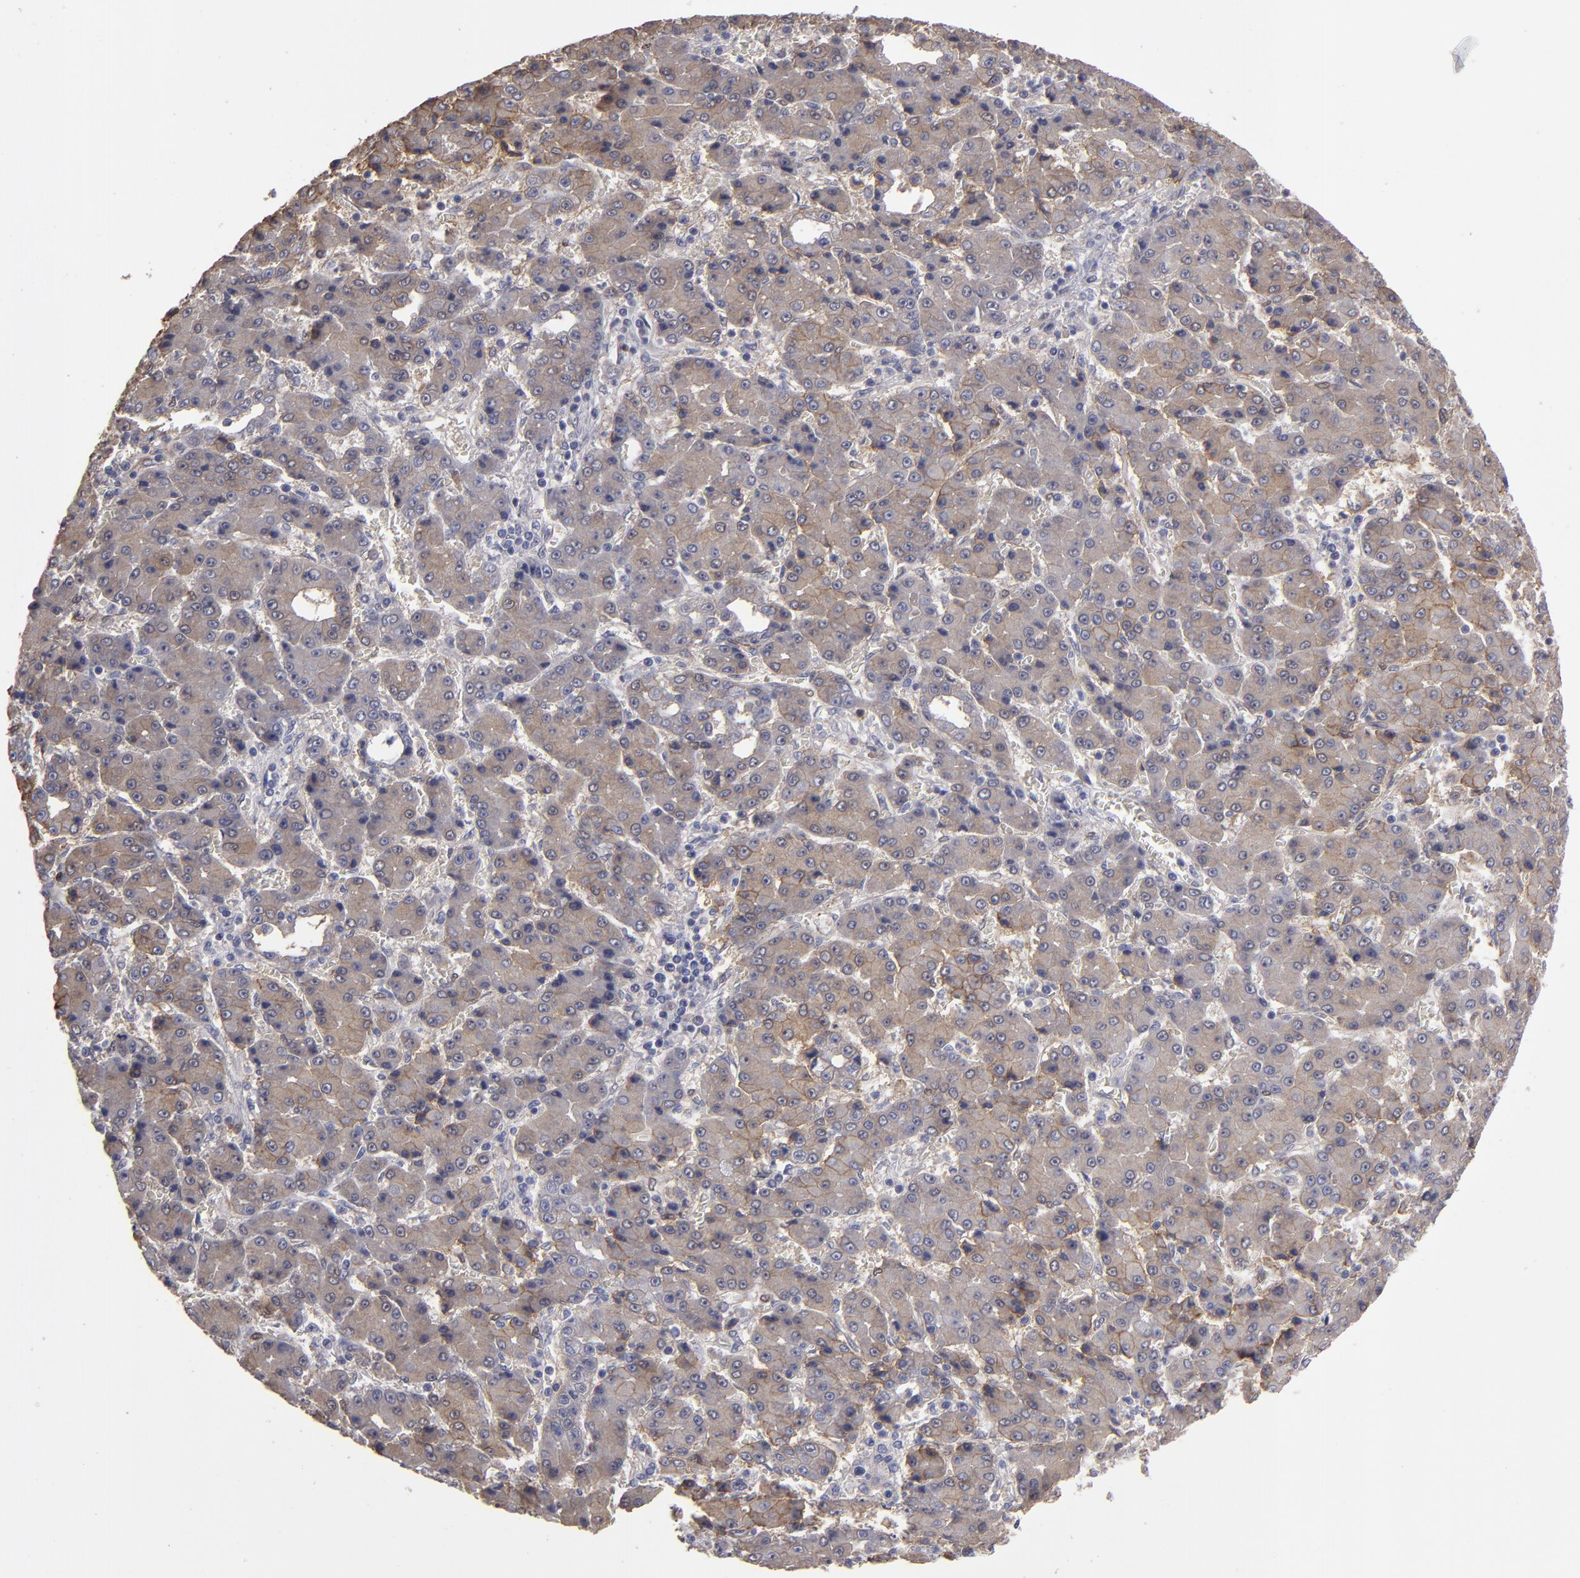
{"staining": {"intensity": "moderate", "quantity": ">75%", "location": "cytoplasmic/membranous"}, "tissue": "liver cancer", "cell_type": "Tumor cells", "image_type": "cancer", "snomed": [{"axis": "morphology", "description": "Carcinoma, Hepatocellular, NOS"}, {"axis": "topography", "description": "Liver"}], "caption": "Moderate cytoplasmic/membranous staining for a protein is seen in about >75% of tumor cells of hepatocellular carcinoma (liver) using immunohistochemistry.", "gene": "NDRG2", "patient": {"sex": "male", "age": 69}}